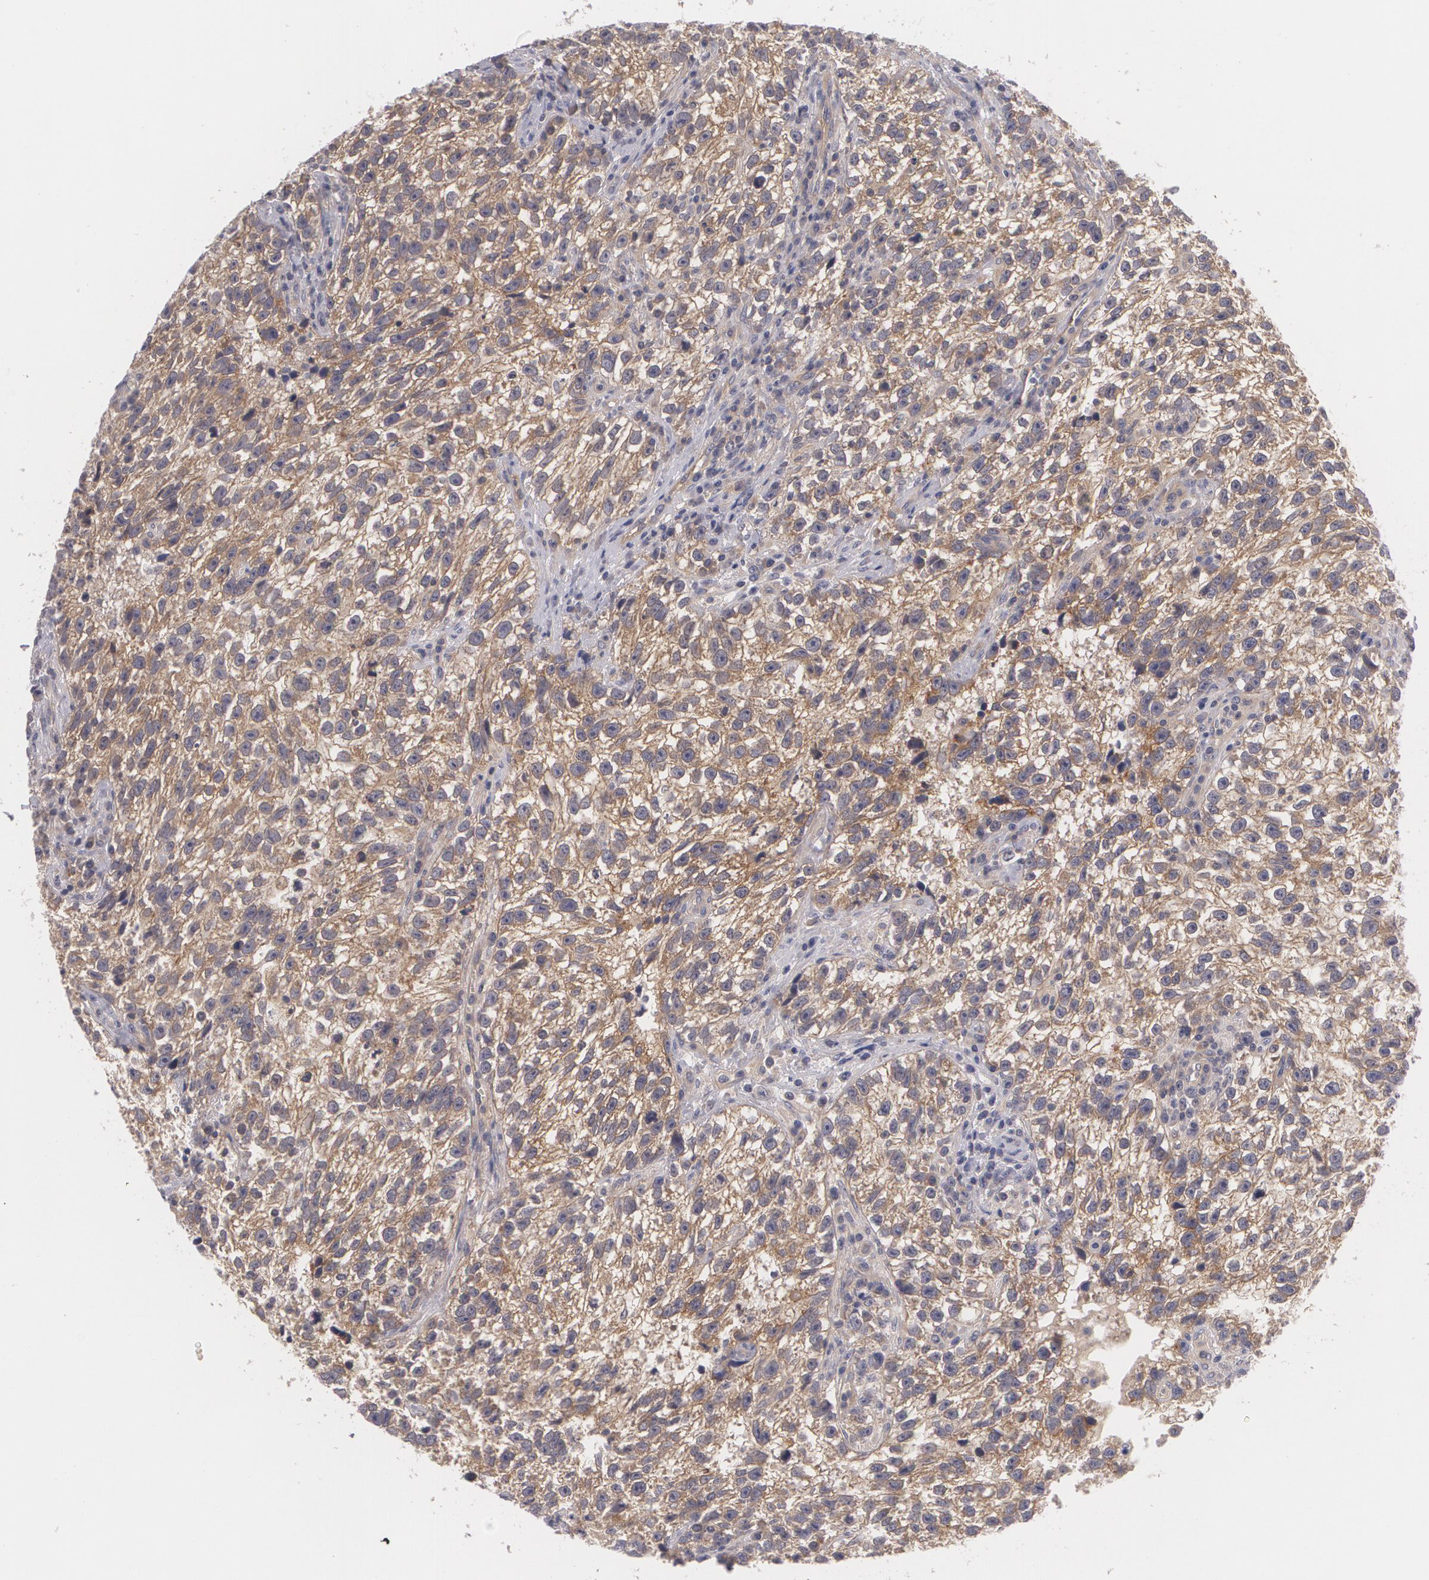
{"staining": {"intensity": "moderate", "quantity": ">75%", "location": "cytoplasmic/membranous"}, "tissue": "testis cancer", "cell_type": "Tumor cells", "image_type": "cancer", "snomed": [{"axis": "morphology", "description": "Seminoma, NOS"}, {"axis": "topography", "description": "Testis"}], "caption": "This is an image of immunohistochemistry (IHC) staining of seminoma (testis), which shows moderate expression in the cytoplasmic/membranous of tumor cells.", "gene": "CASK", "patient": {"sex": "male", "age": 38}}